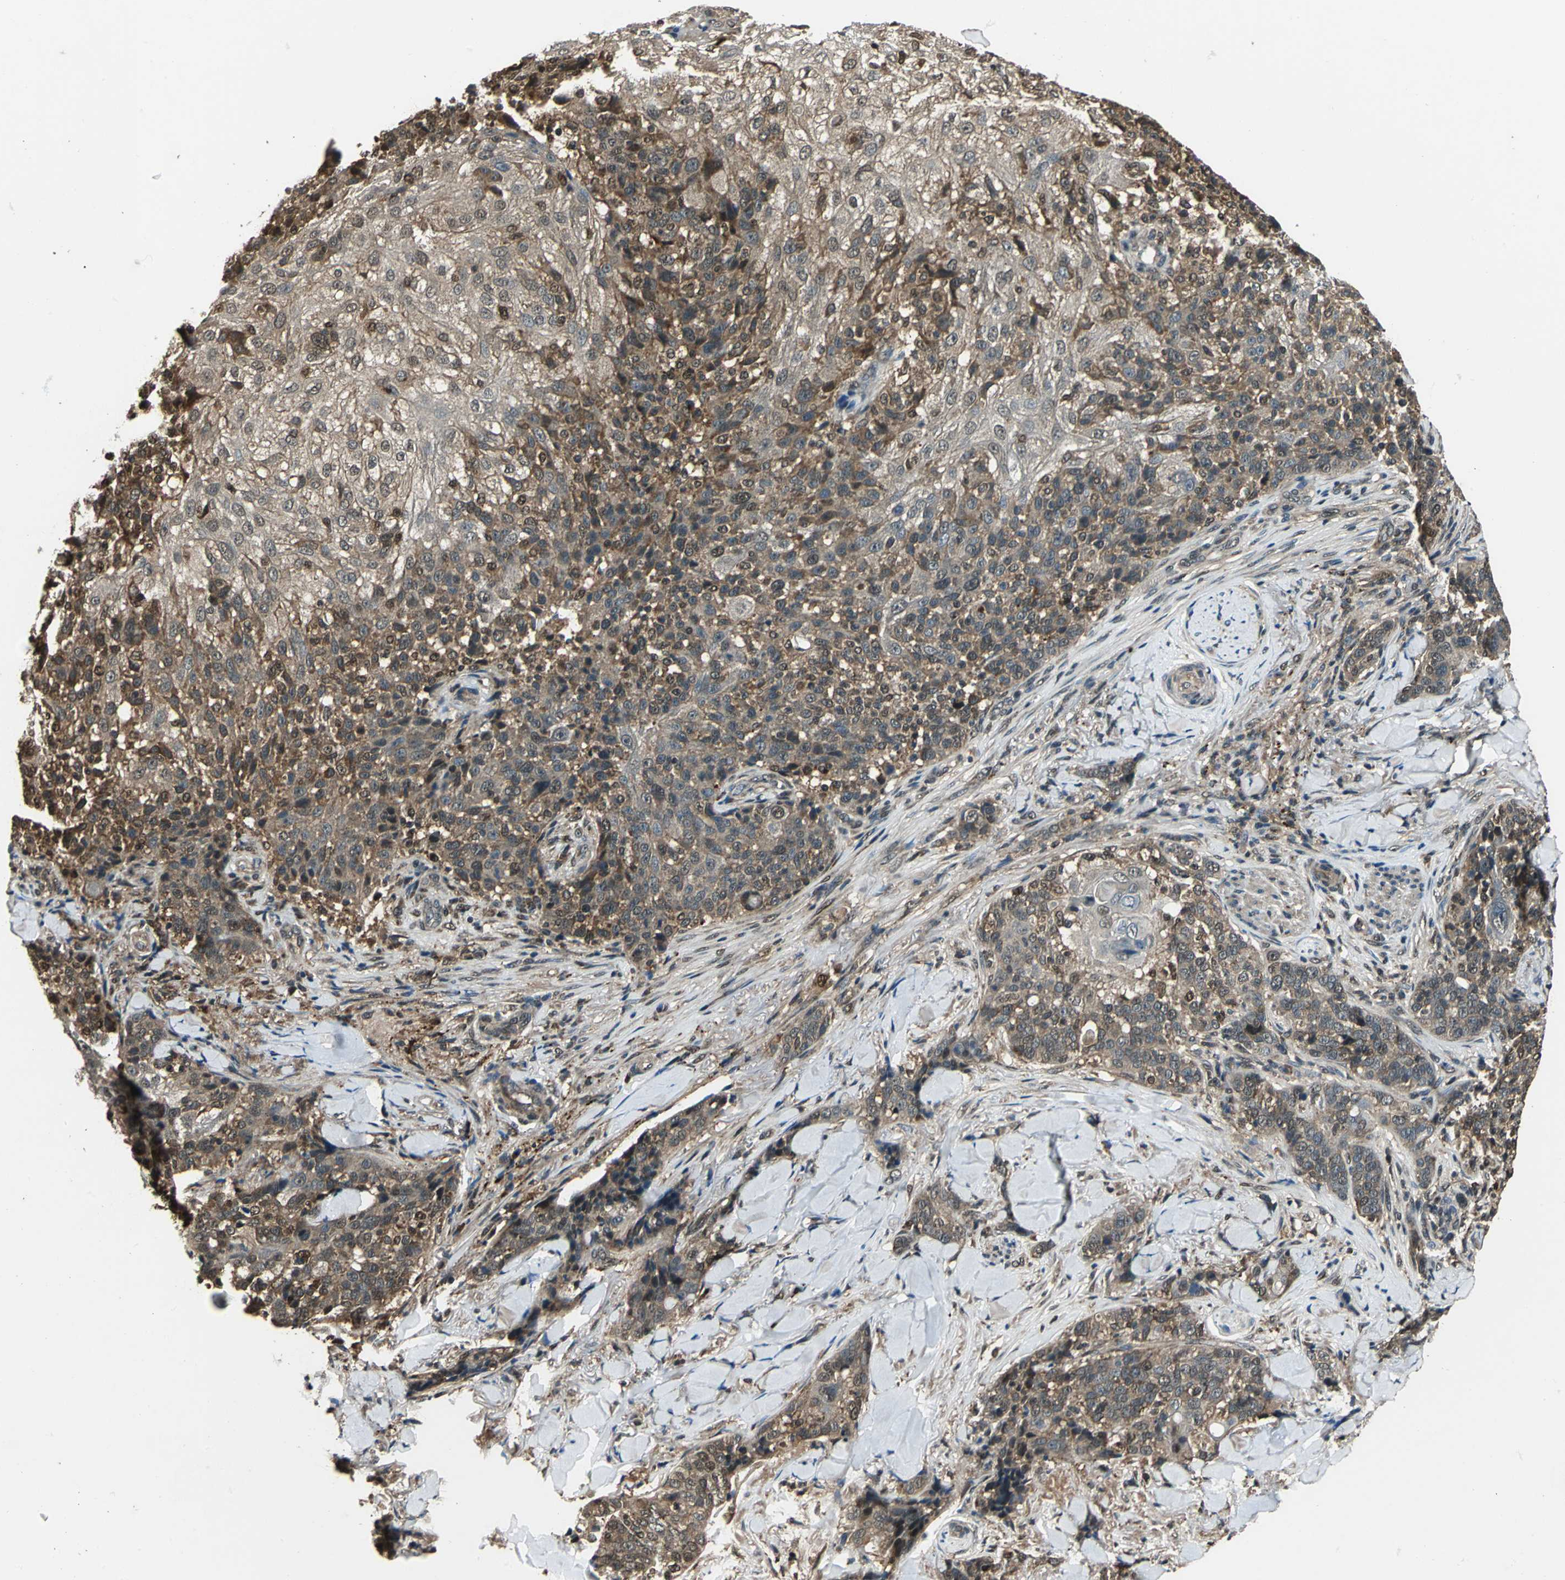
{"staining": {"intensity": "moderate", "quantity": ">75%", "location": "cytoplasmic/membranous,nuclear"}, "tissue": "skin cancer", "cell_type": "Tumor cells", "image_type": "cancer", "snomed": [{"axis": "morphology", "description": "Normal tissue, NOS"}, {"axis": "morphology", "description": "Squamous cell carcinoma, NOS"}, {"axis": "topography", "description": "Skin"}], "caption": "A medium amount of moderate cytoplasmic/membranous and nuclear expression is present in about >75% of tumor cells in skin cancer tissue.", "gene": "PPP1R13L", "patient": {"sex": "female", "age": 83}}